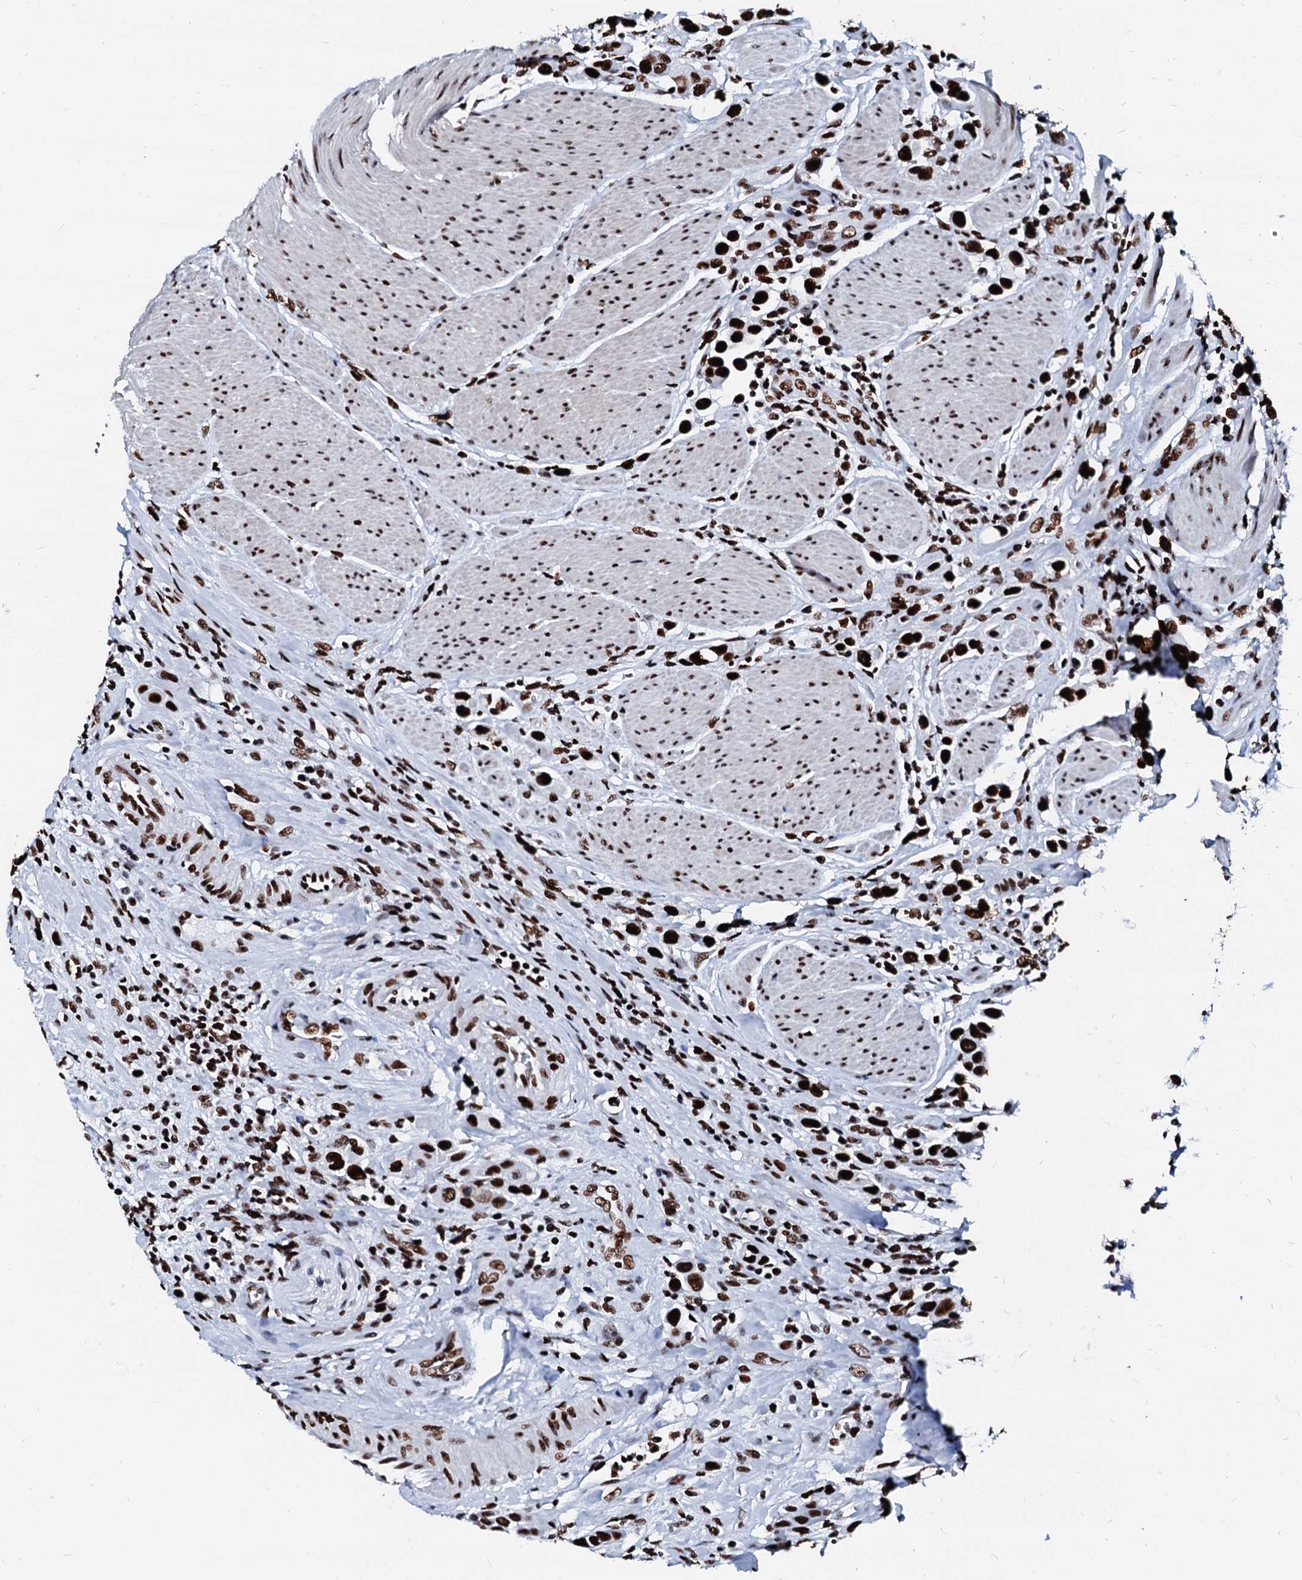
{"staining": {"intensity": "strong", "quantity": ">75%", "location": "nuclear"}, "tissue": "urothelial cancer", "cell_type": "Tumor cells", "image_type": "cancer", "snomed": [{"axis": "morphology", "description": "Urothelial carcinoma, High grade"}, {"axis": "topography", "description": "Urinary bladder"}], "caption": "Tumor cells show strong nuclear expression in about >75% of cells in urothelial cancer.", "gene": "RALY", "patient": {"sex": "male", "age": 50}}